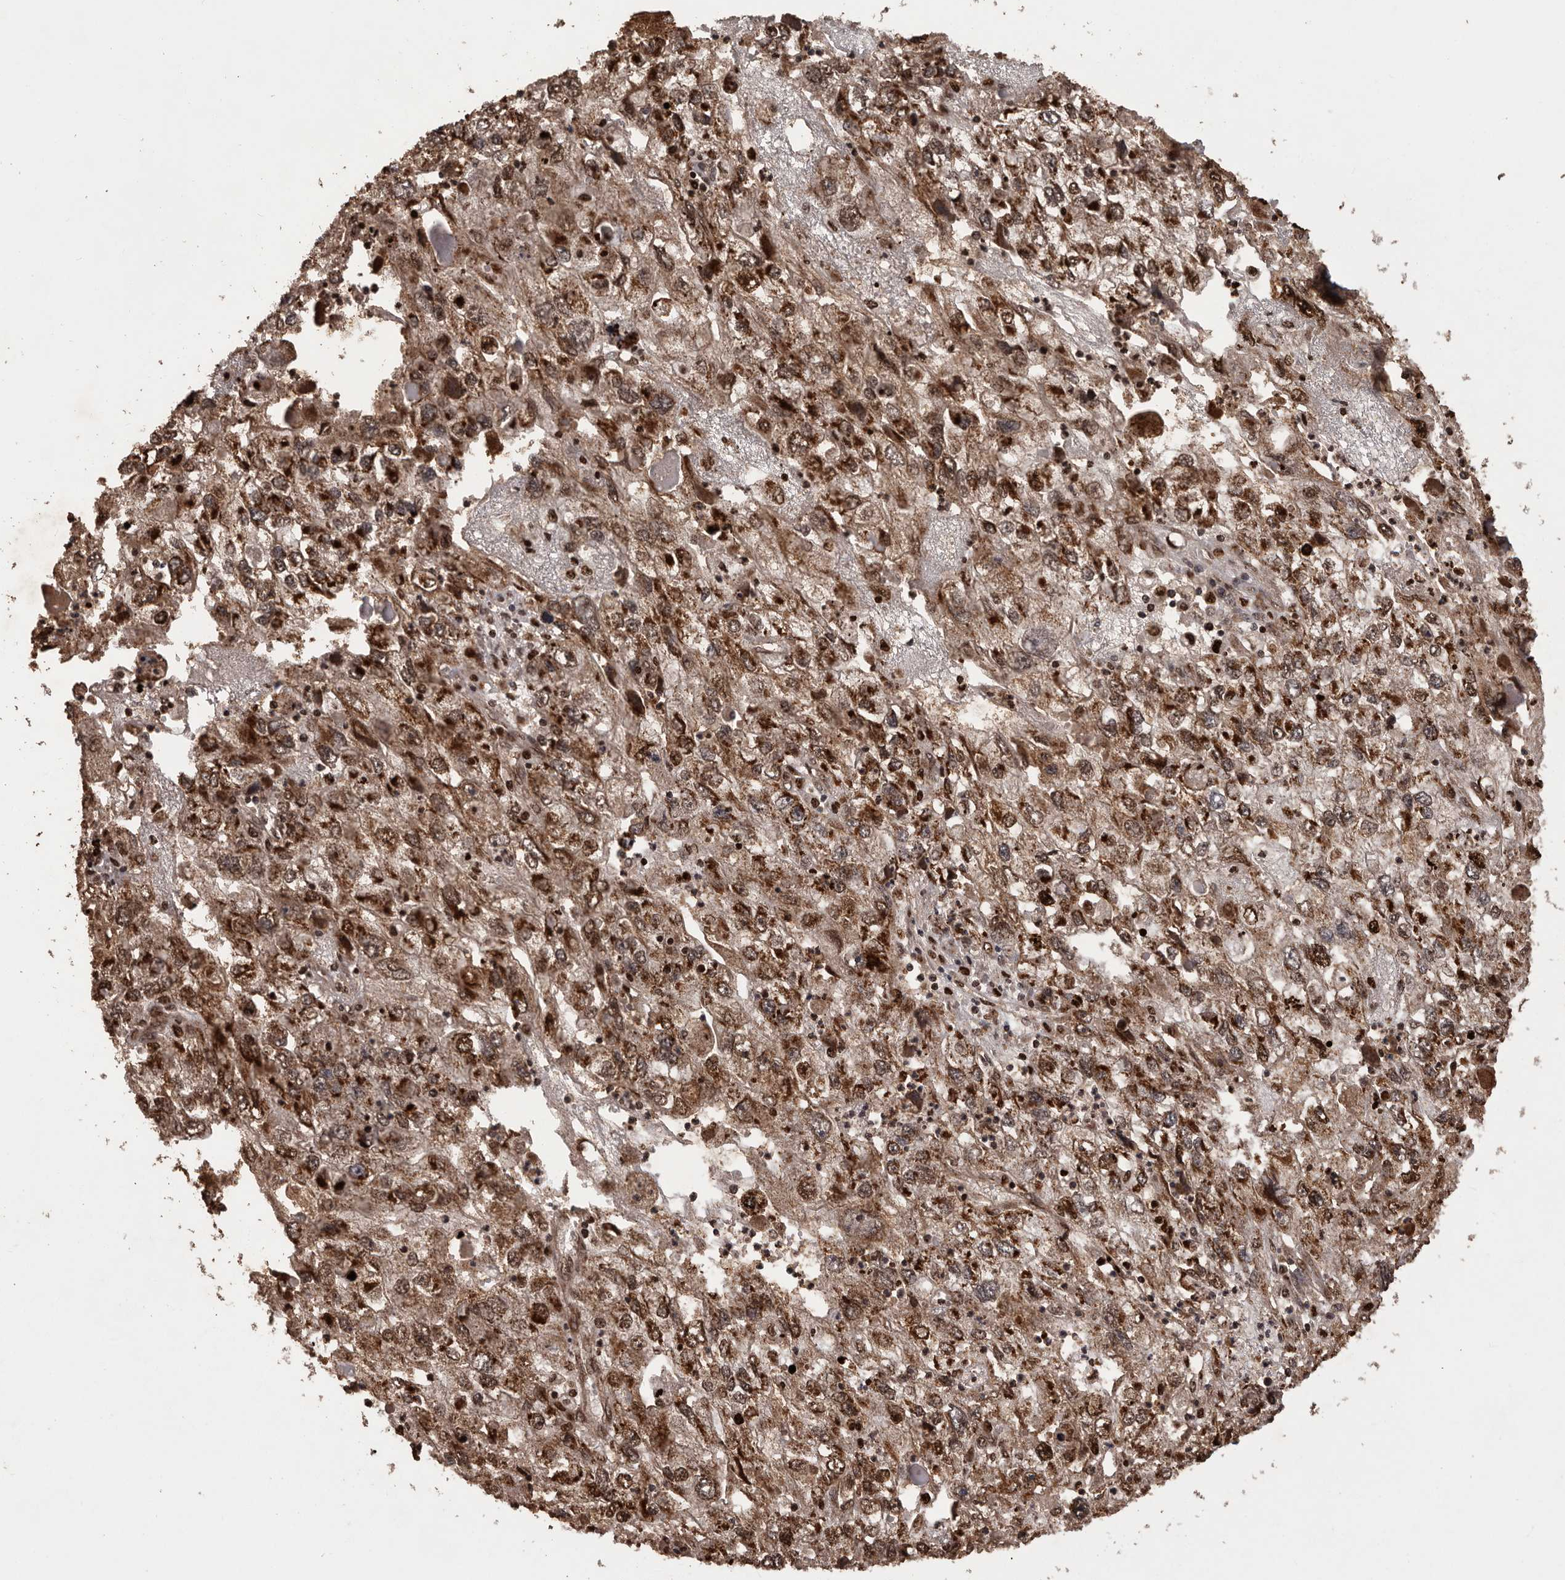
{"staining": {"intensity": "strong", "quantity": ">75%", "location": "cytoplasmic/membranous"}, "tissue": "endometrial cancer", "cell_type": "Tumor cells", "image_type": "cancer", "snomed": [{"axis": "morphology", "description": "Adenocarcinoma, NOS"}, {"axis": "topography", "description": "Endometrium"}], "caption": "Immunohistochemistry (IHC) of adenocarcinoma (endometrial) shows high levels of strong cytoplasmic/membranous expression in about >75% of tumor cells.", "gene": "CHRM2", "patient": {"sex": "female", "age": 49}}